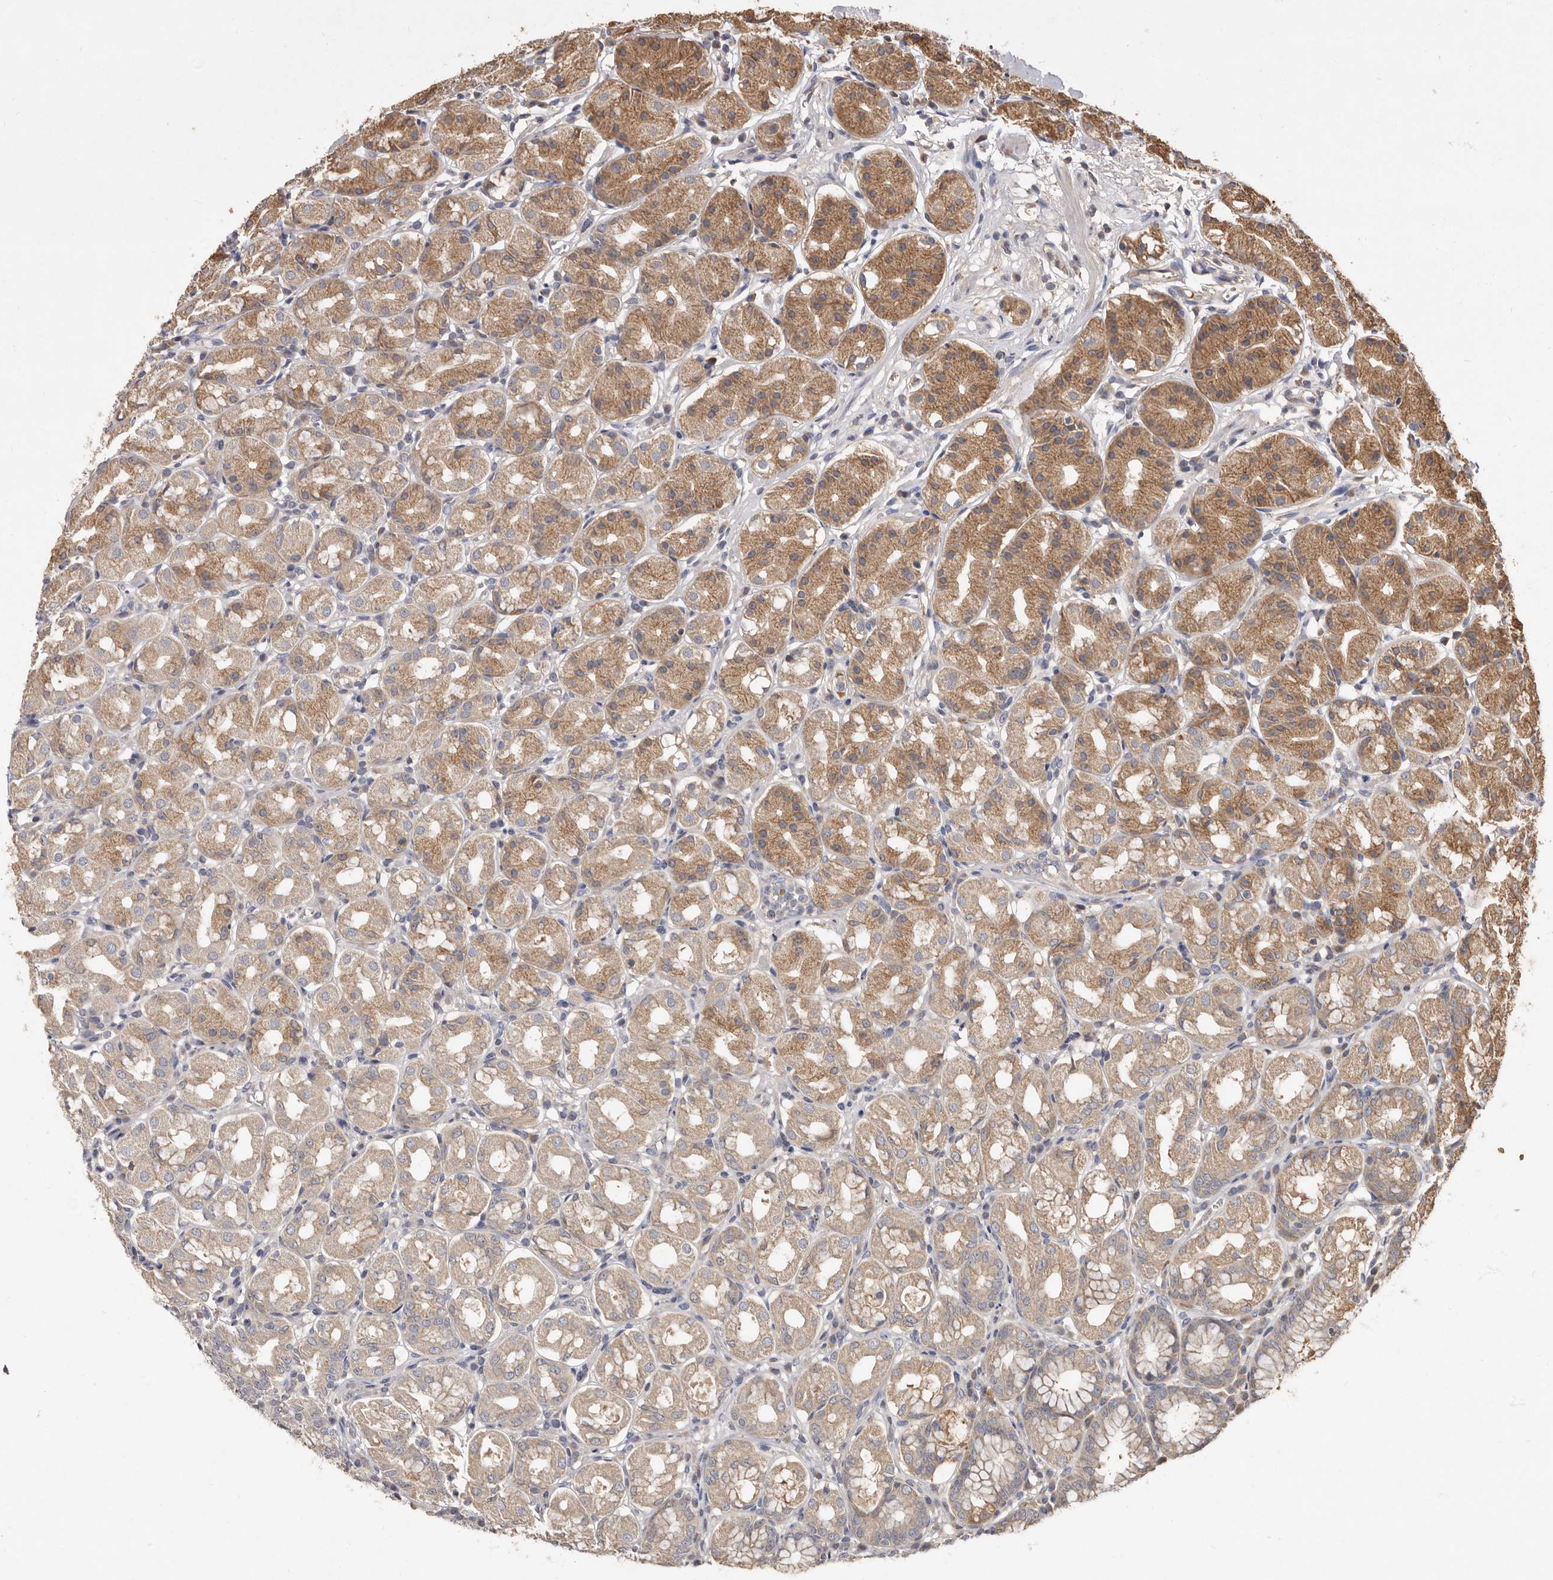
{"staining": {"intensity": "moderate", "quantity": "25%-75%", "location": "cytoplasmic/membranous"}, "tissue": "stomach", "cell_type": "Glandular cells", "image_type": "normal", "snomed": [{"axis": "morphology", "description": "Normal tissue, NOS"}, {"axis": "topography", "description": "Stomach"}, {"axis": "topography", "description": "Stomach, lower"}], "caption": "Glandular cells exhibit medium levels of moderate cytoplasmic/membranous staining in approximately 25%-75% of cells in unremarkable stomach.", "gene": "KIF26B", "patient": {"sex": "female", "age": 56}}